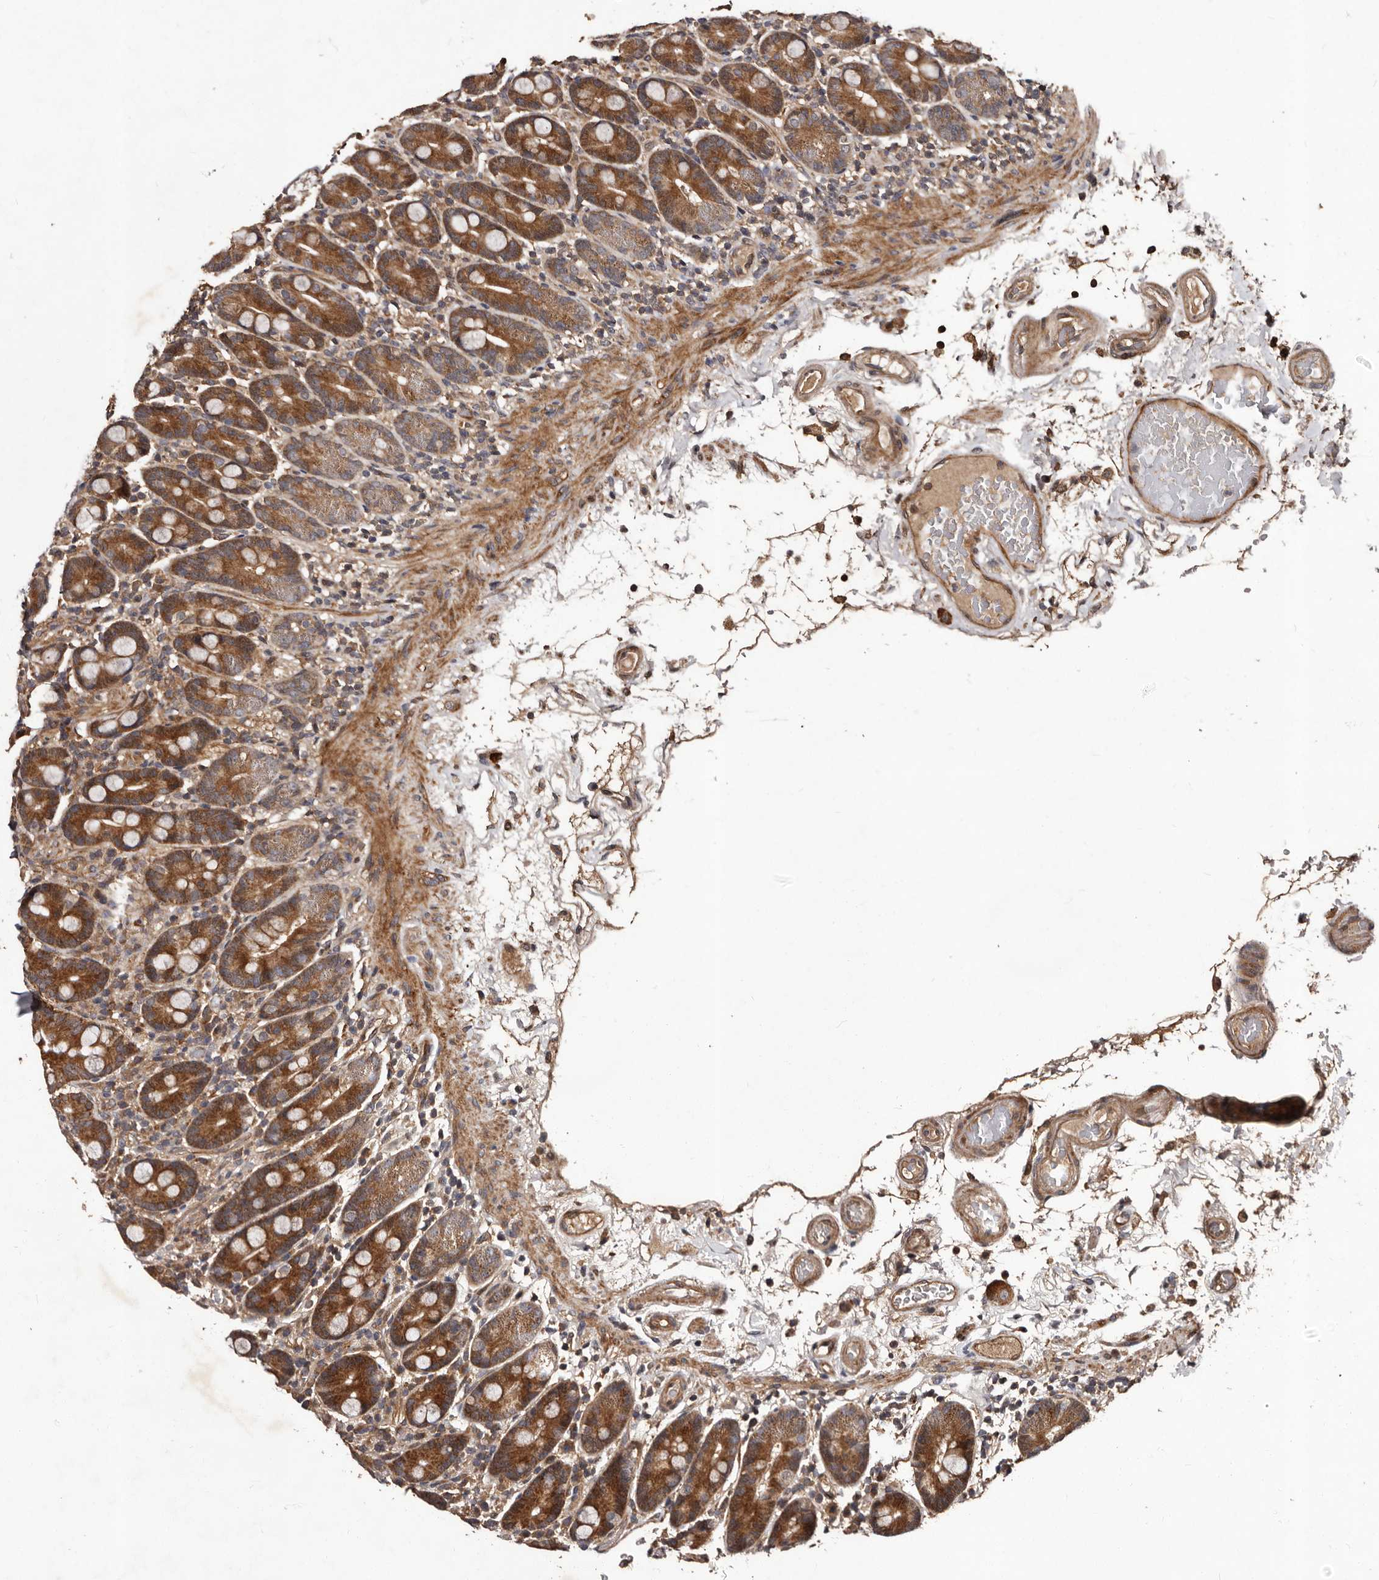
{"staining": {"intensity": "strong", "quantity": ">75%", "location": "cytoplasmic/membranous"}, "tissue": "duodenum", "cell_type": "Glandular cells", "image_type": "normal", "snomed": [{"axis": "morphology", "description": "Normal tissue, NOS"}, {"axis": "topography", "description": "Small intestine, NOS"}], "caption": "Strong cytoplasmic/membranous positivity is present in approximately >75% of glandular cells in normal duodenum.", "gene": "MKRN3", "patient": {"sex": "female", "age": 71}}